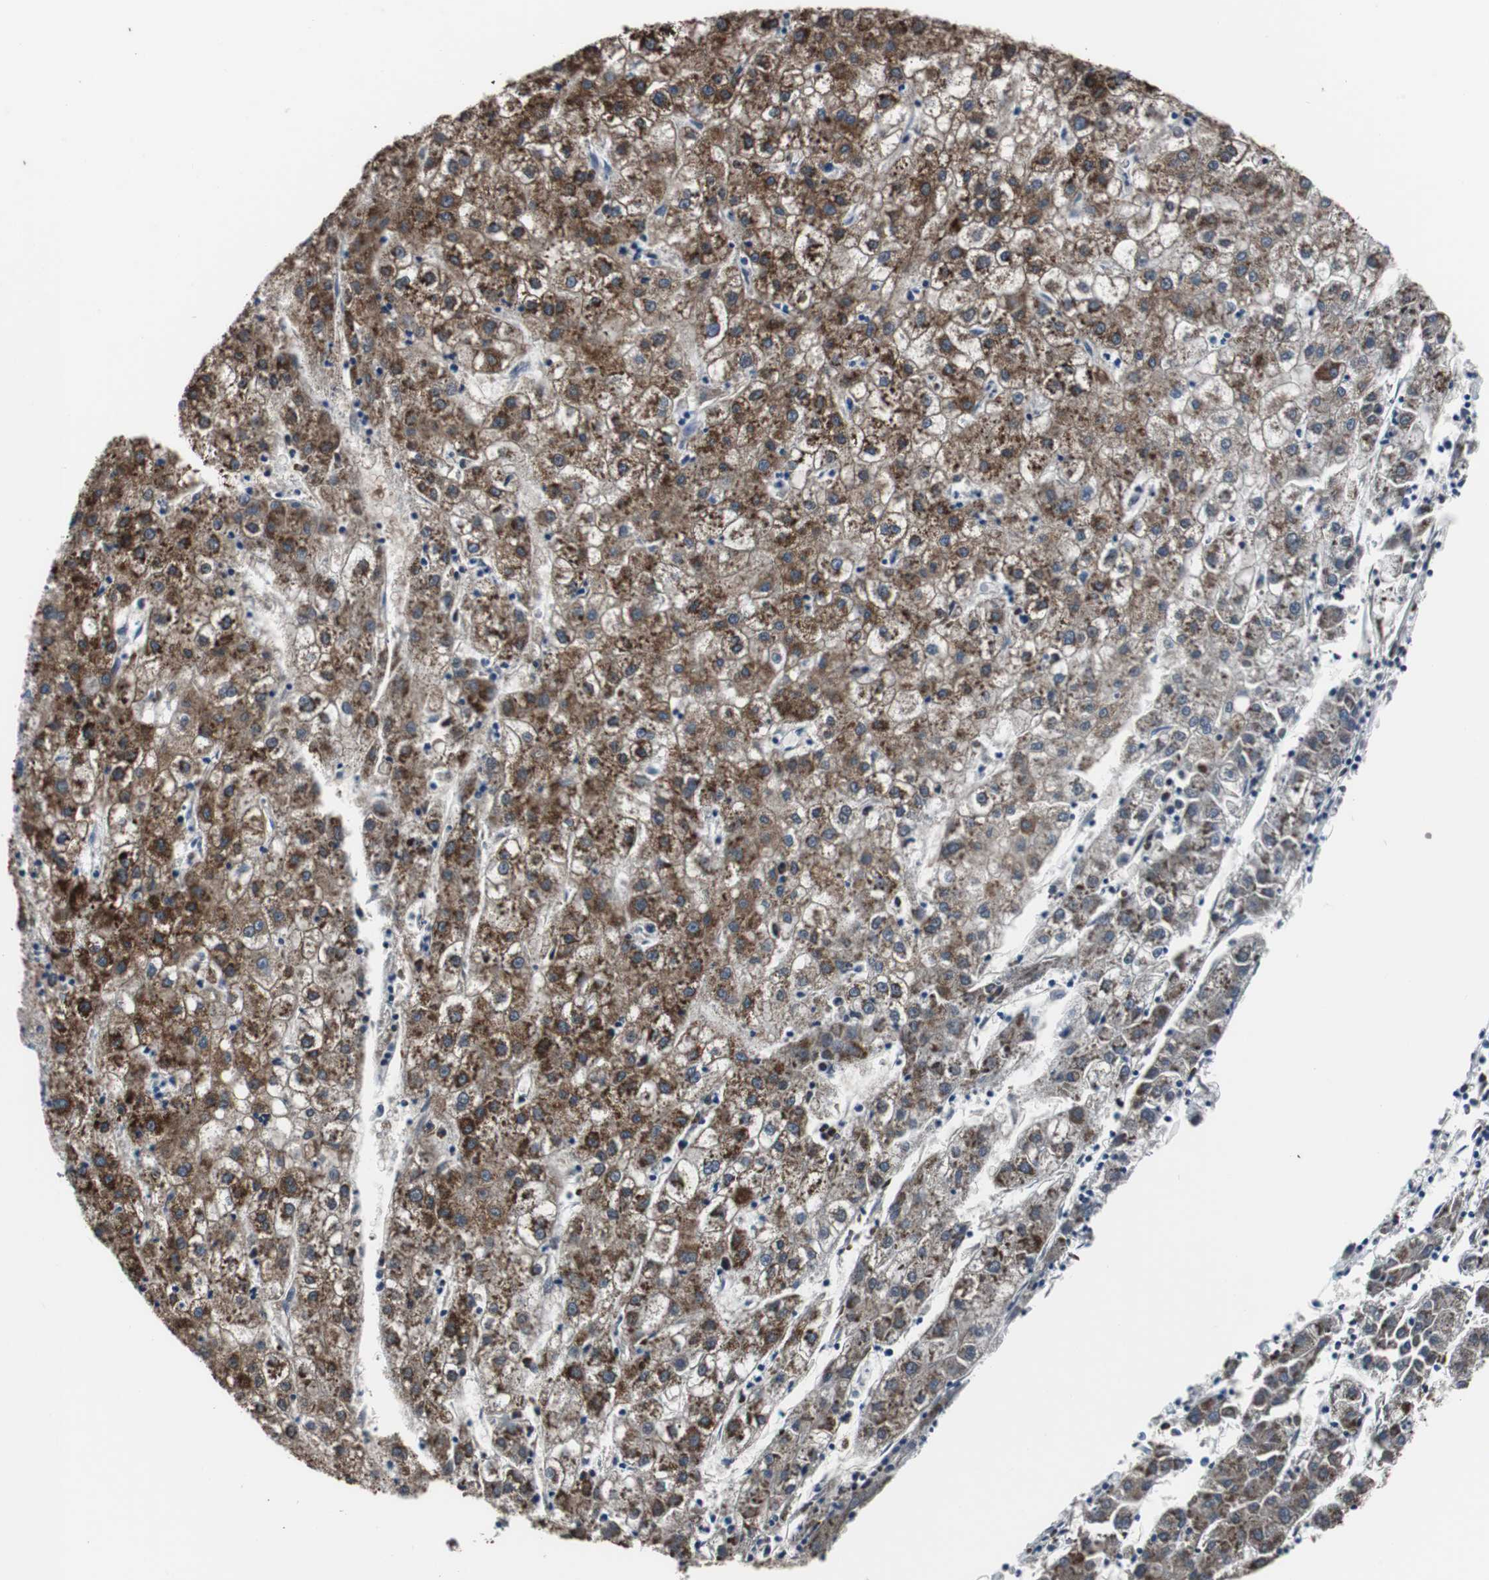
{"staining": {"intensity": "moderate", "quantity": "25%-75%", "location": "cytoplasmic/membranous"}, "tissue": "liver cancer", "cell_type": "Tumor cells", "image_type": "cancer", "snomed": [{"axis": "morphology", "description": "Carcinoma, Hepatocellular, NOS"}, {"axis": "topography", "description": "Liver"}], "caption": "IHC (DAB (3,3'-diaminobenzidine)) staining of human liver hepatocellular carcinoma shows moderate cytoplasmic/membranous protein positivity in approximately 25%-75% of tumor cells.", "gene": "TP63", "patient": {"sex": "male", "age": 72}}